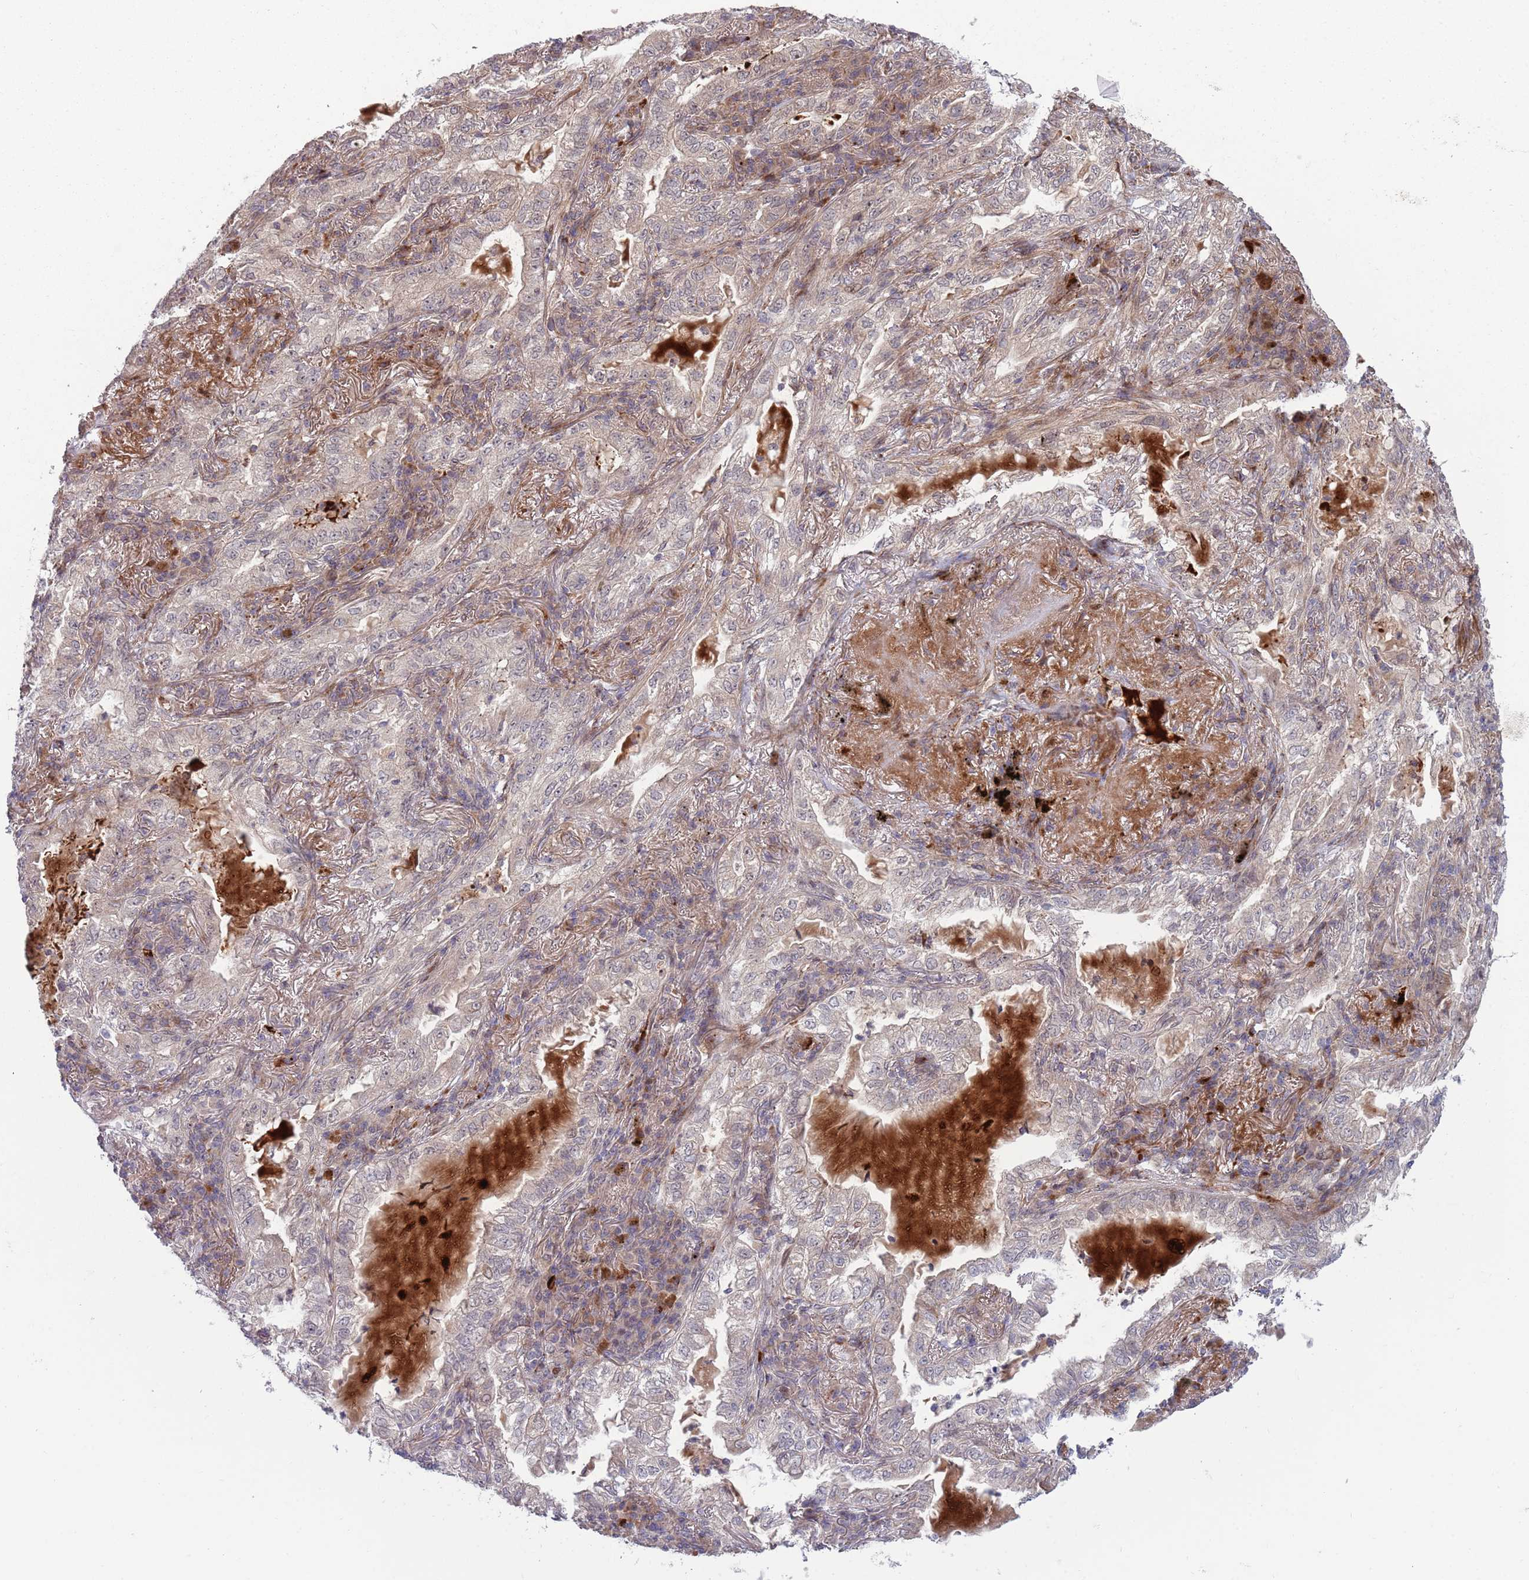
{"staining": {"intensity": "weak", "quantity": "25%-75%", "location": "cytoplasmic/membranous"}, "tissue": "lung cancer", "cell_type": "Tumor cells", "image_type": "cancer", "snomed": [{"axis": "morphology", "description": "Adenocarcinoma, NOS"}, {"axis": "topography", "description": "Lung"}], "caption": "A low amount of weak cytoplasmic/membranous staining is present in about 25%-75% of tumor cells in lung cancer tissue.", "gene": "NT5DC4", "patient": {"sex": "female", "age": 73}}